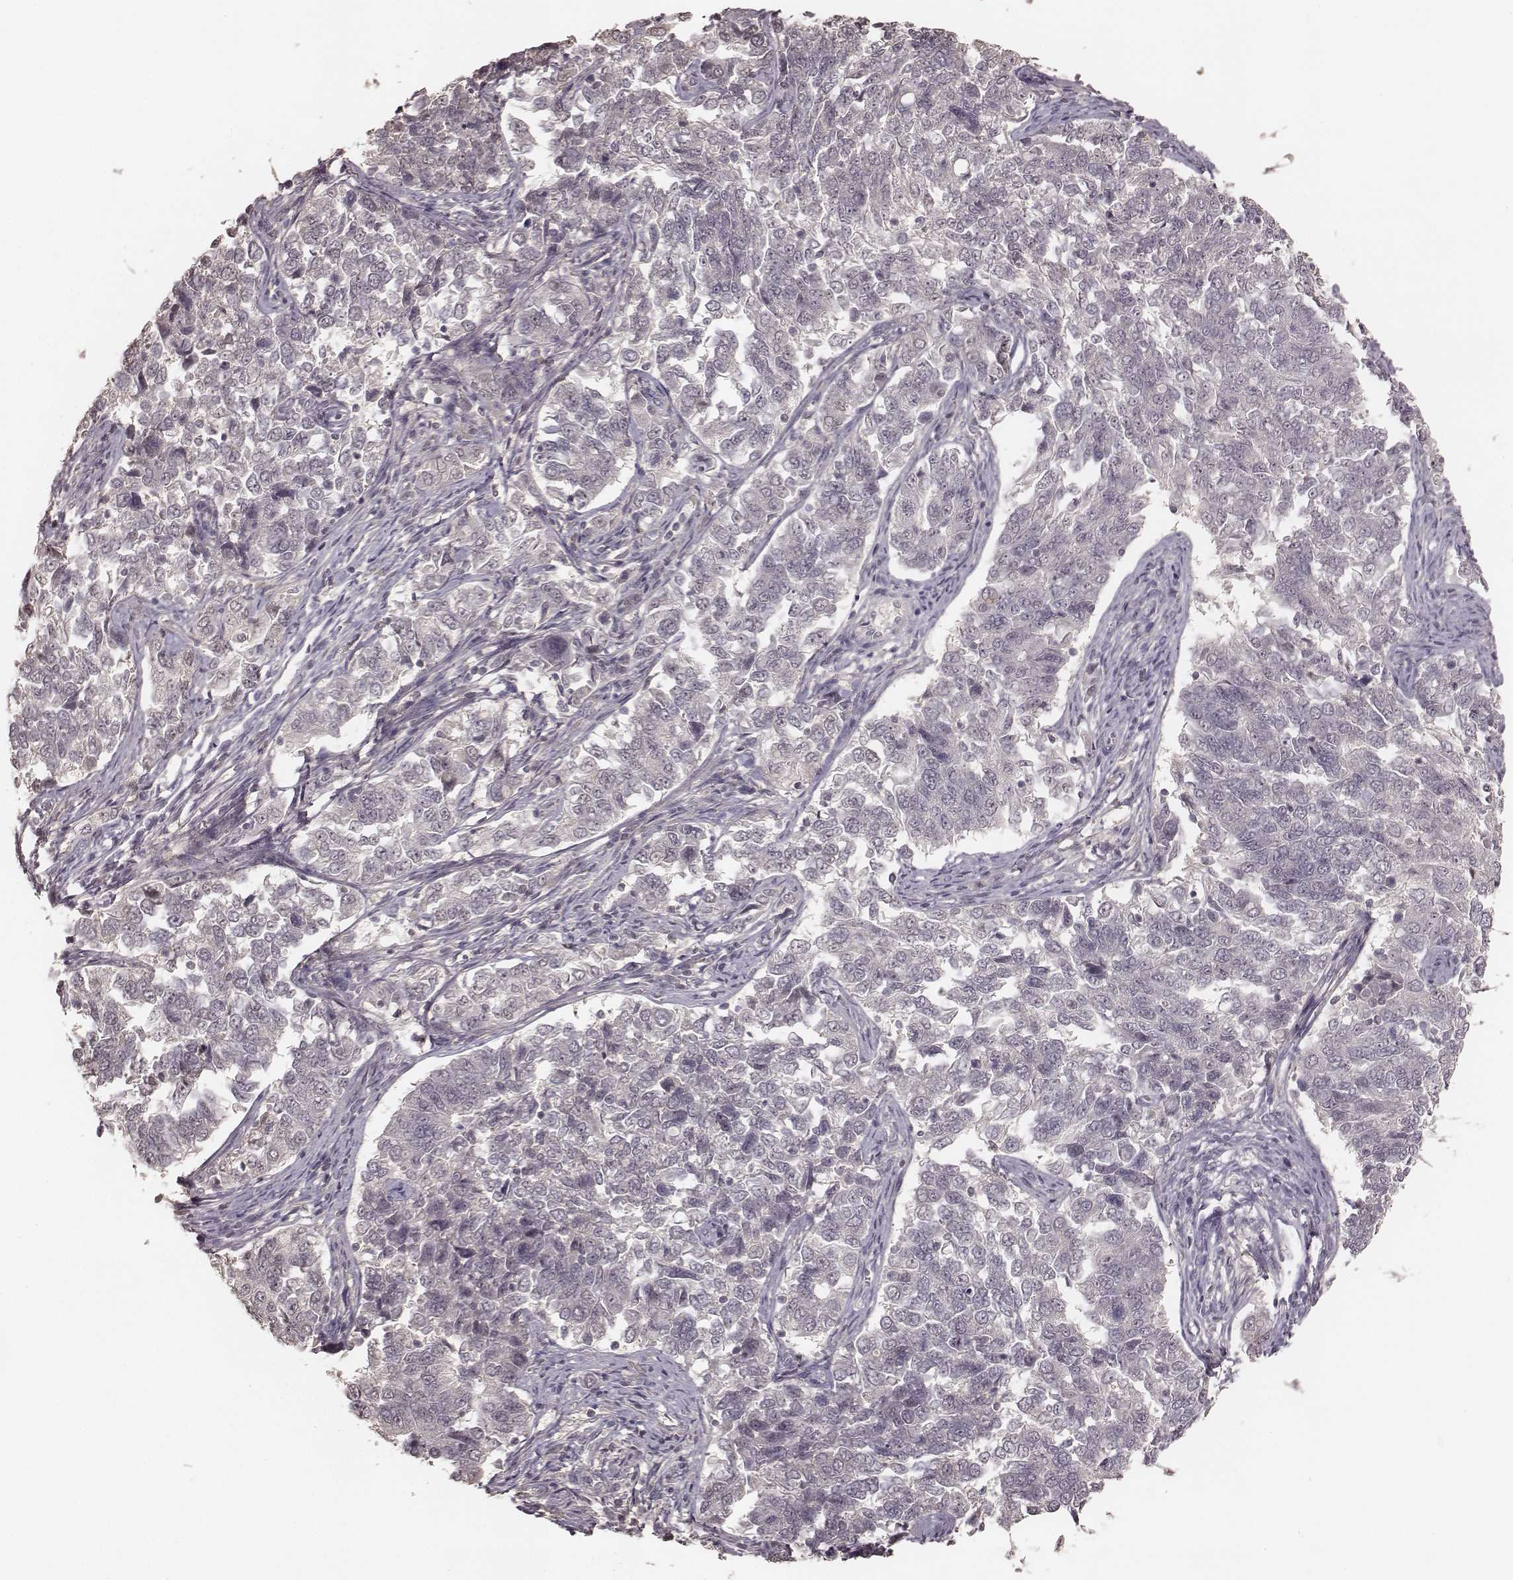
{"staining": {"intensity": "negative", "quantity": "none", "location": "none"}, "tissue": "endometrial cancer", "cell_type": "Tumor cells", "image_type": "cancer", "snomed": [{"axis": "morphology", "description": "Adenocarcinoma, NOS"}, {"axis": "topography", "description": "Endometrium"}], "caption": "This is an immunohistochemistry micrograph of human endometrial cancer. There is no positivity in tumor cells.", "gene": "LY6K", "patient": {"sex": "female", "age": 43}}